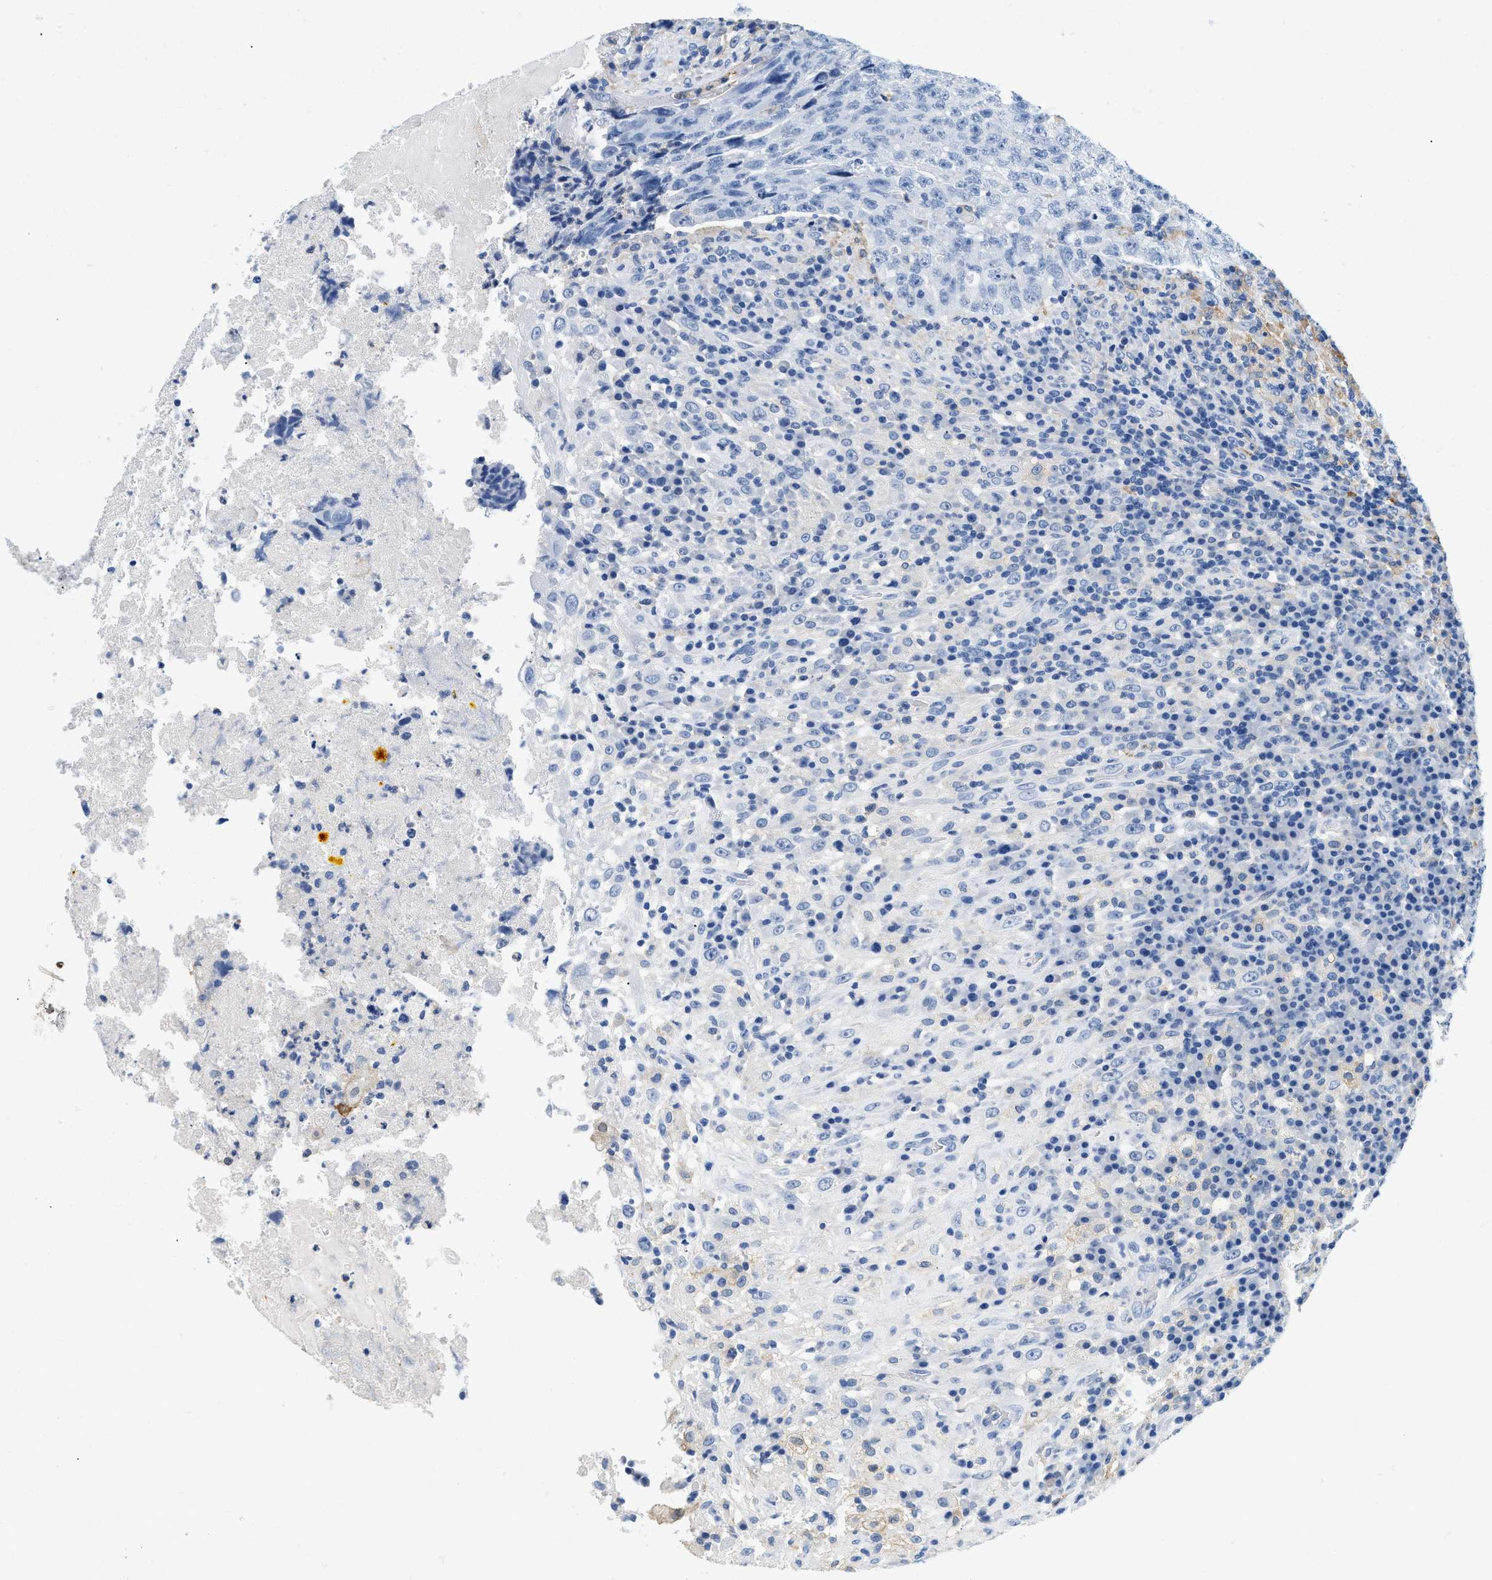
{"staining": {"intensity": "negative", "quantity": "none", "location": "none"}, "tissue": "testis cancer", "cell_type": "Tumor cells", "image_type": "cancer", "snomed": [{"axis": "morphology", "description": "Necrosis, NOS"}, {"axis": "morphology", "description": "Carcinoma, Embryonal, NOS"}, {"axis": "topography", "description": "Testis"}], "caption": "Immunohistochemical staining of human embryonal carcinoma (testis) exhibits no significant expression in tumor cells.", "gene": "GSN", "patient": {"sex": "male", "age": 19}}